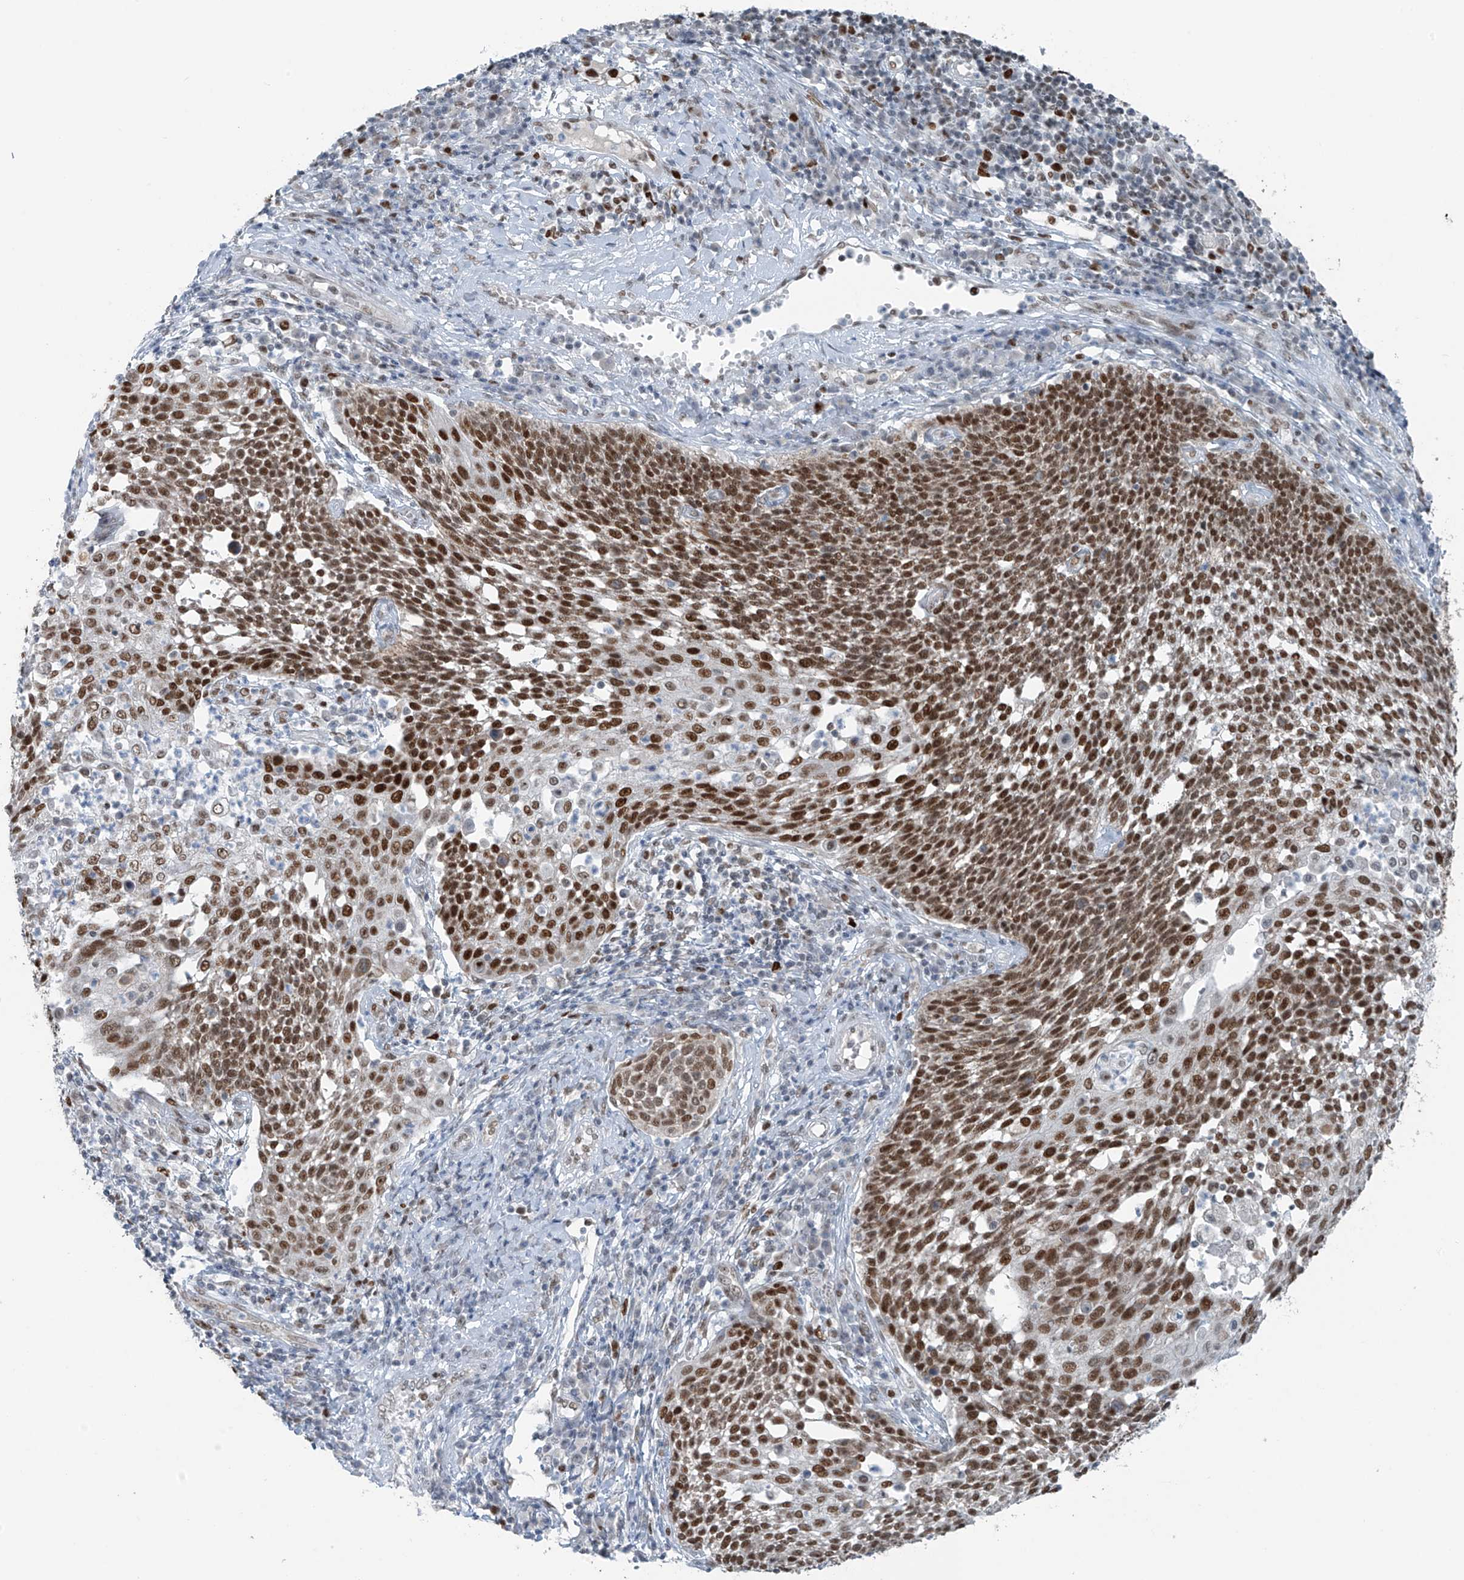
{"staining": {"intensity": "moderate", "quantity": "25%-75%", "location": "nuclear"}, "tissue": "cervical cancer", "cell_type": "Tumor cells", "image_type": "cancer", "snomed": [{"axis": "morphology", "description": "Squamous cell carcinoma, NOS"}, {"axis": "topography", "description": "Cervix"}], "caption": "The immunohistochemical stain shows moderate nuclear staining in tumor cells of cervical squamous cell carcinoma tissue.", "gene": "WRNIP1", "patient": {"sex": "female", "age": 34}}